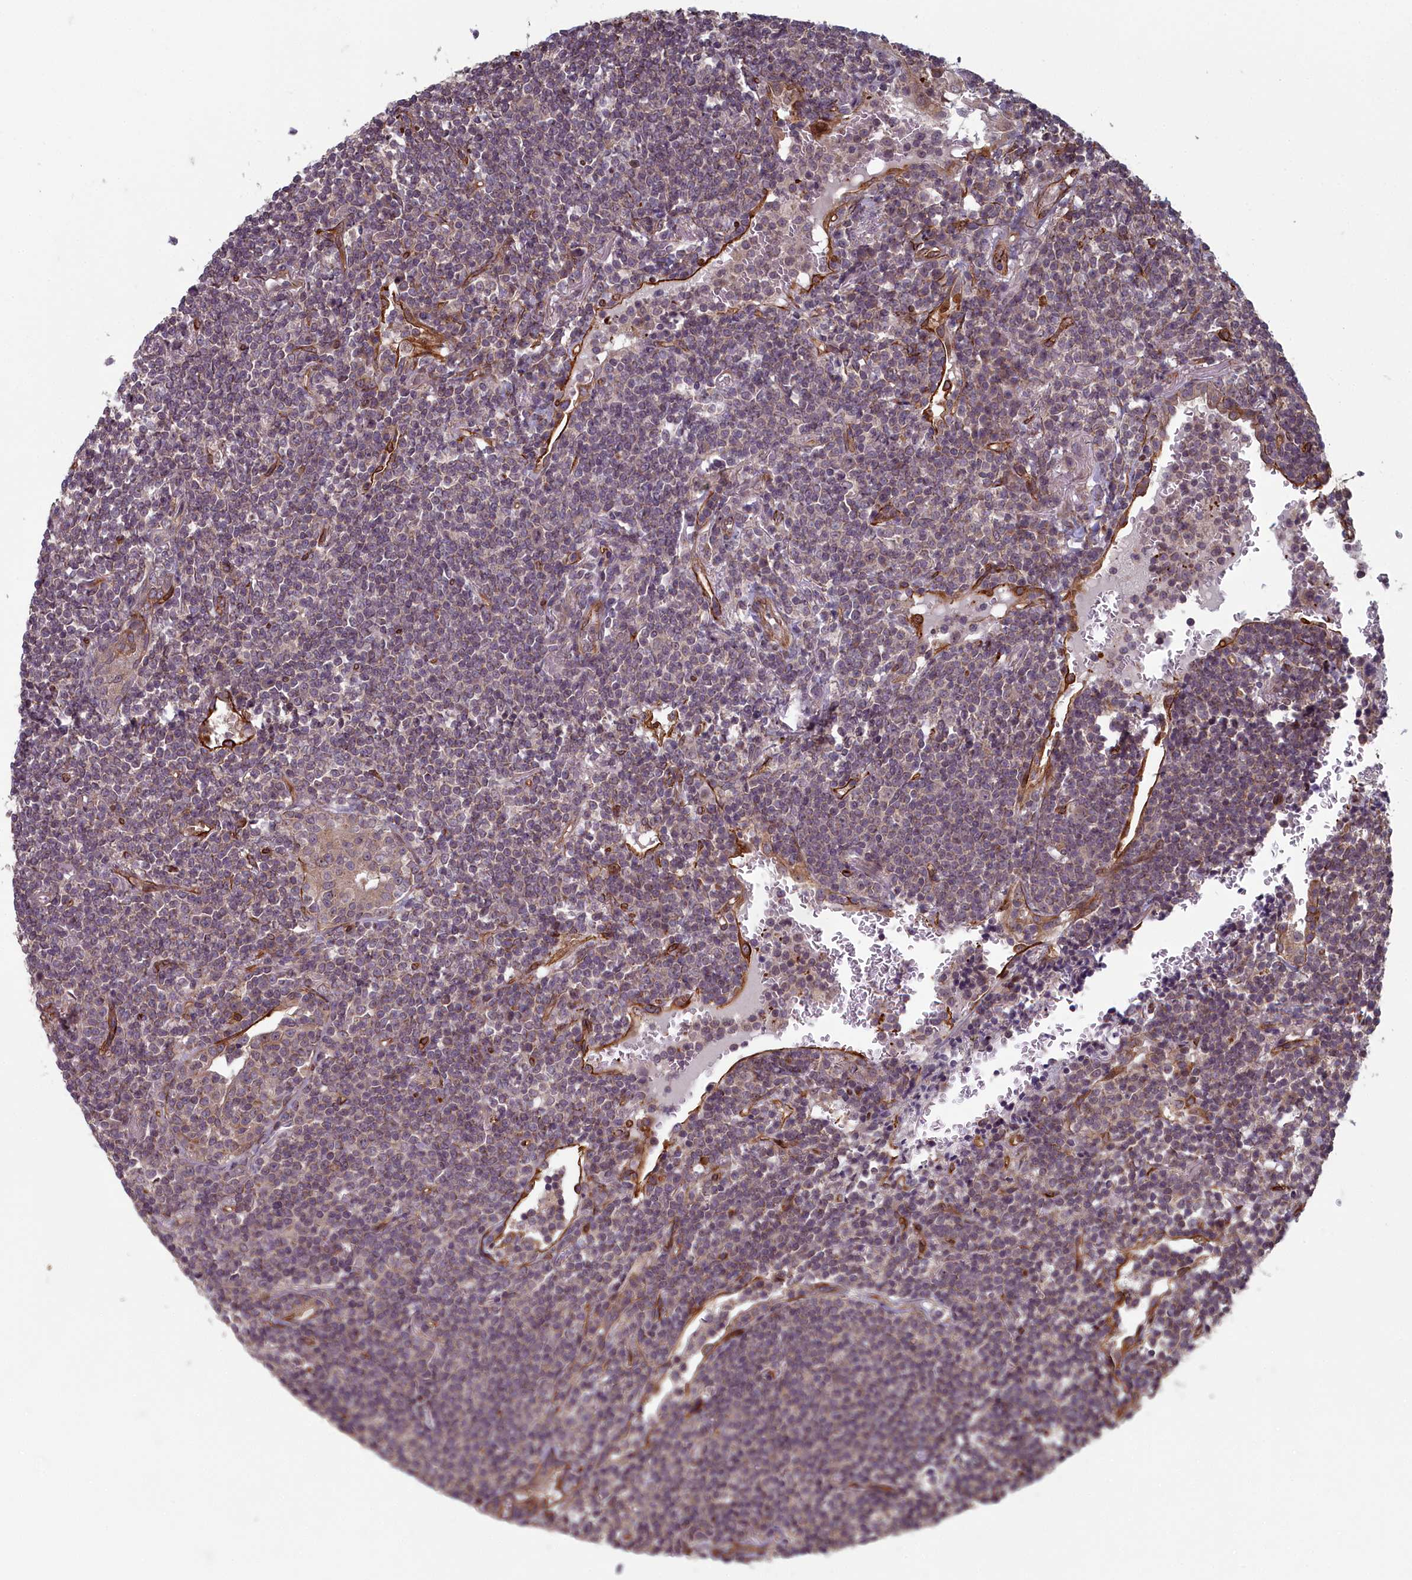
{"staining": {"intensity": "weak", "quantity": "25%-75%", "location": "cytoplasmic/membranous"}, "tissue": "lymphoma", "cell_type": "Tumor cells", "image_type": "cancer", "snomed": [{"axis": "morphology", "description": "Malignant lymphoma, non-Hodgkin's type, Low grade"}, {"axis": "topography", "description": "Lung"}], "caption": "The histopathology image exhibits immunohistochemical staining of malignant lymphoma, non-Hodgkin's type (low-grade). There is weak cytoplasmic/membranous staining is seen in approximately 25%-75% of tumor cells.", "gene": "TSPYL4", "patient": {"sex": "female", "age": 71}}